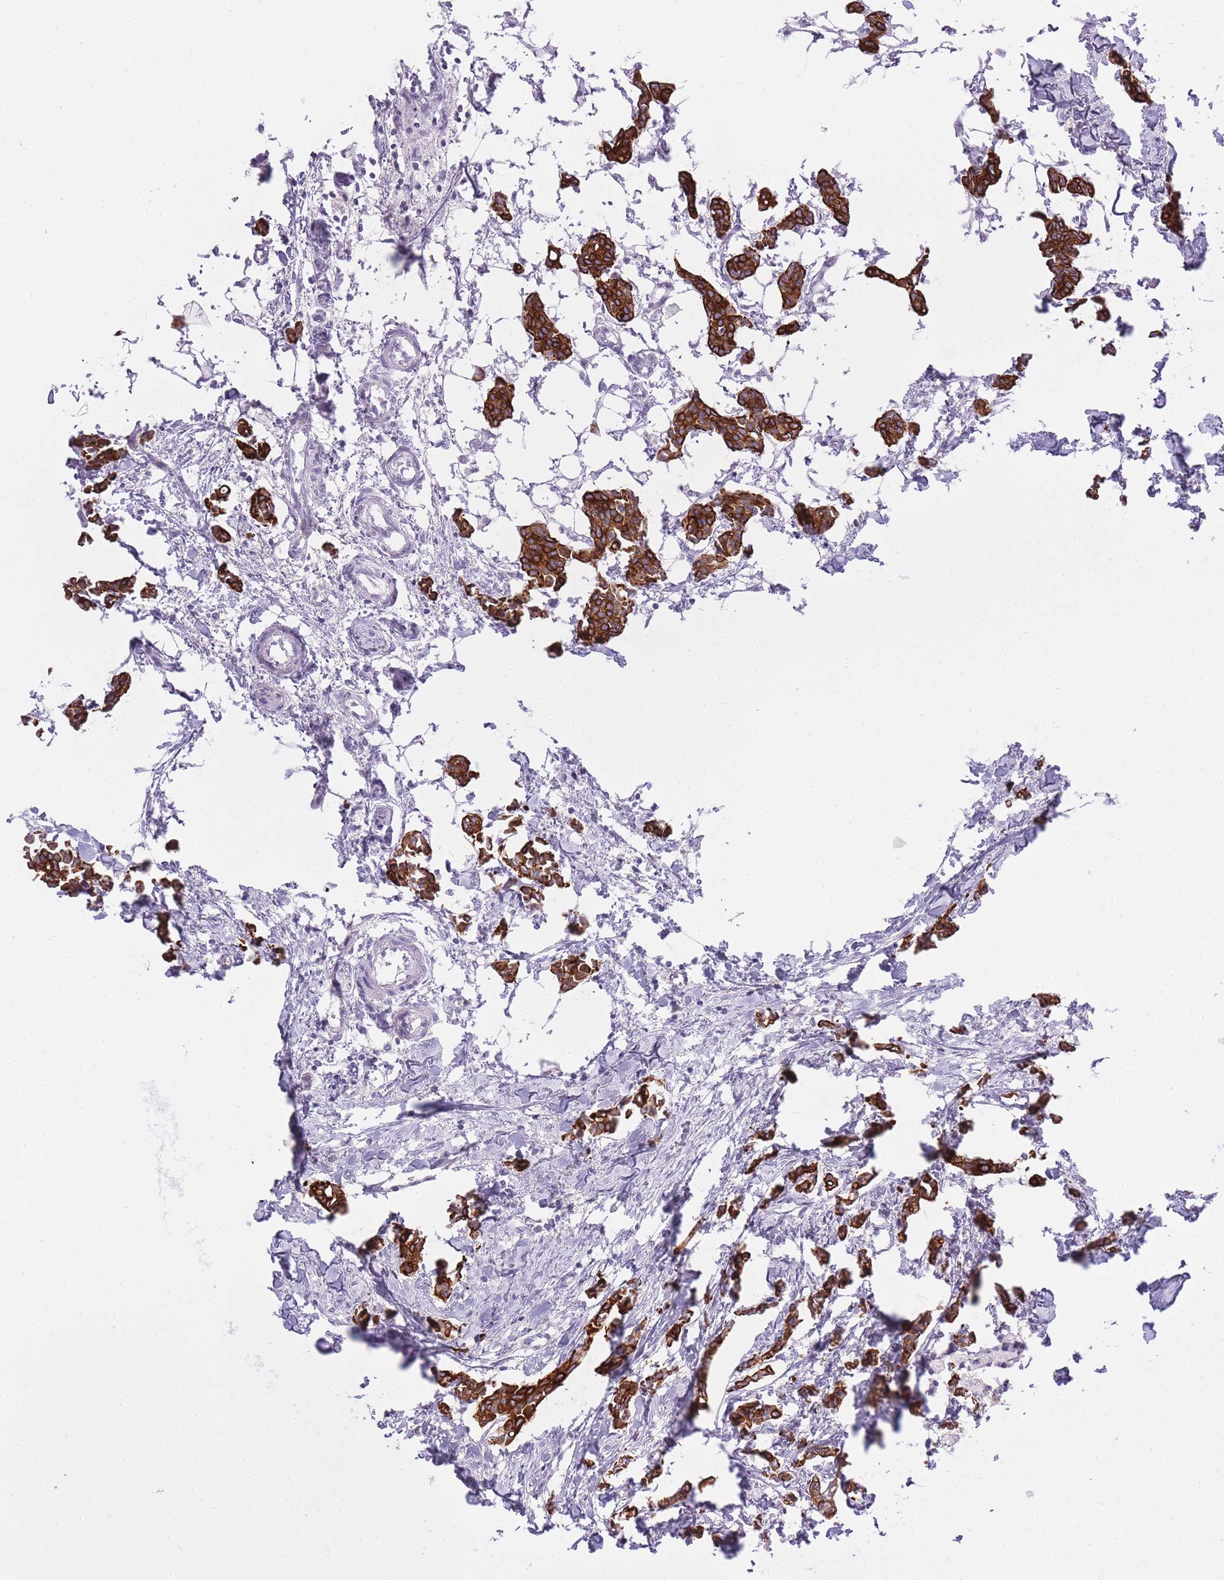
{"staining": {"intensity": "strong", "quantity": ">75%", "location": "cytoplasmic/membranous"}, "tissue": "breast cancer", "cell_type": "Tumor cells", "image_type": "cancer", "snomed": [{"axis": "morphology", "description": "Duct carcinoma"}, {"axis": "topography", "description": "Breast"}], "caption": "About >75% of tumor cells in human breast cancer reveal strong cytoplasmic/membranous protein staining as visualized by brown immunohistochemical staining.", "gene": "RADX", "patient": {"sex": "female", "age": 41}}